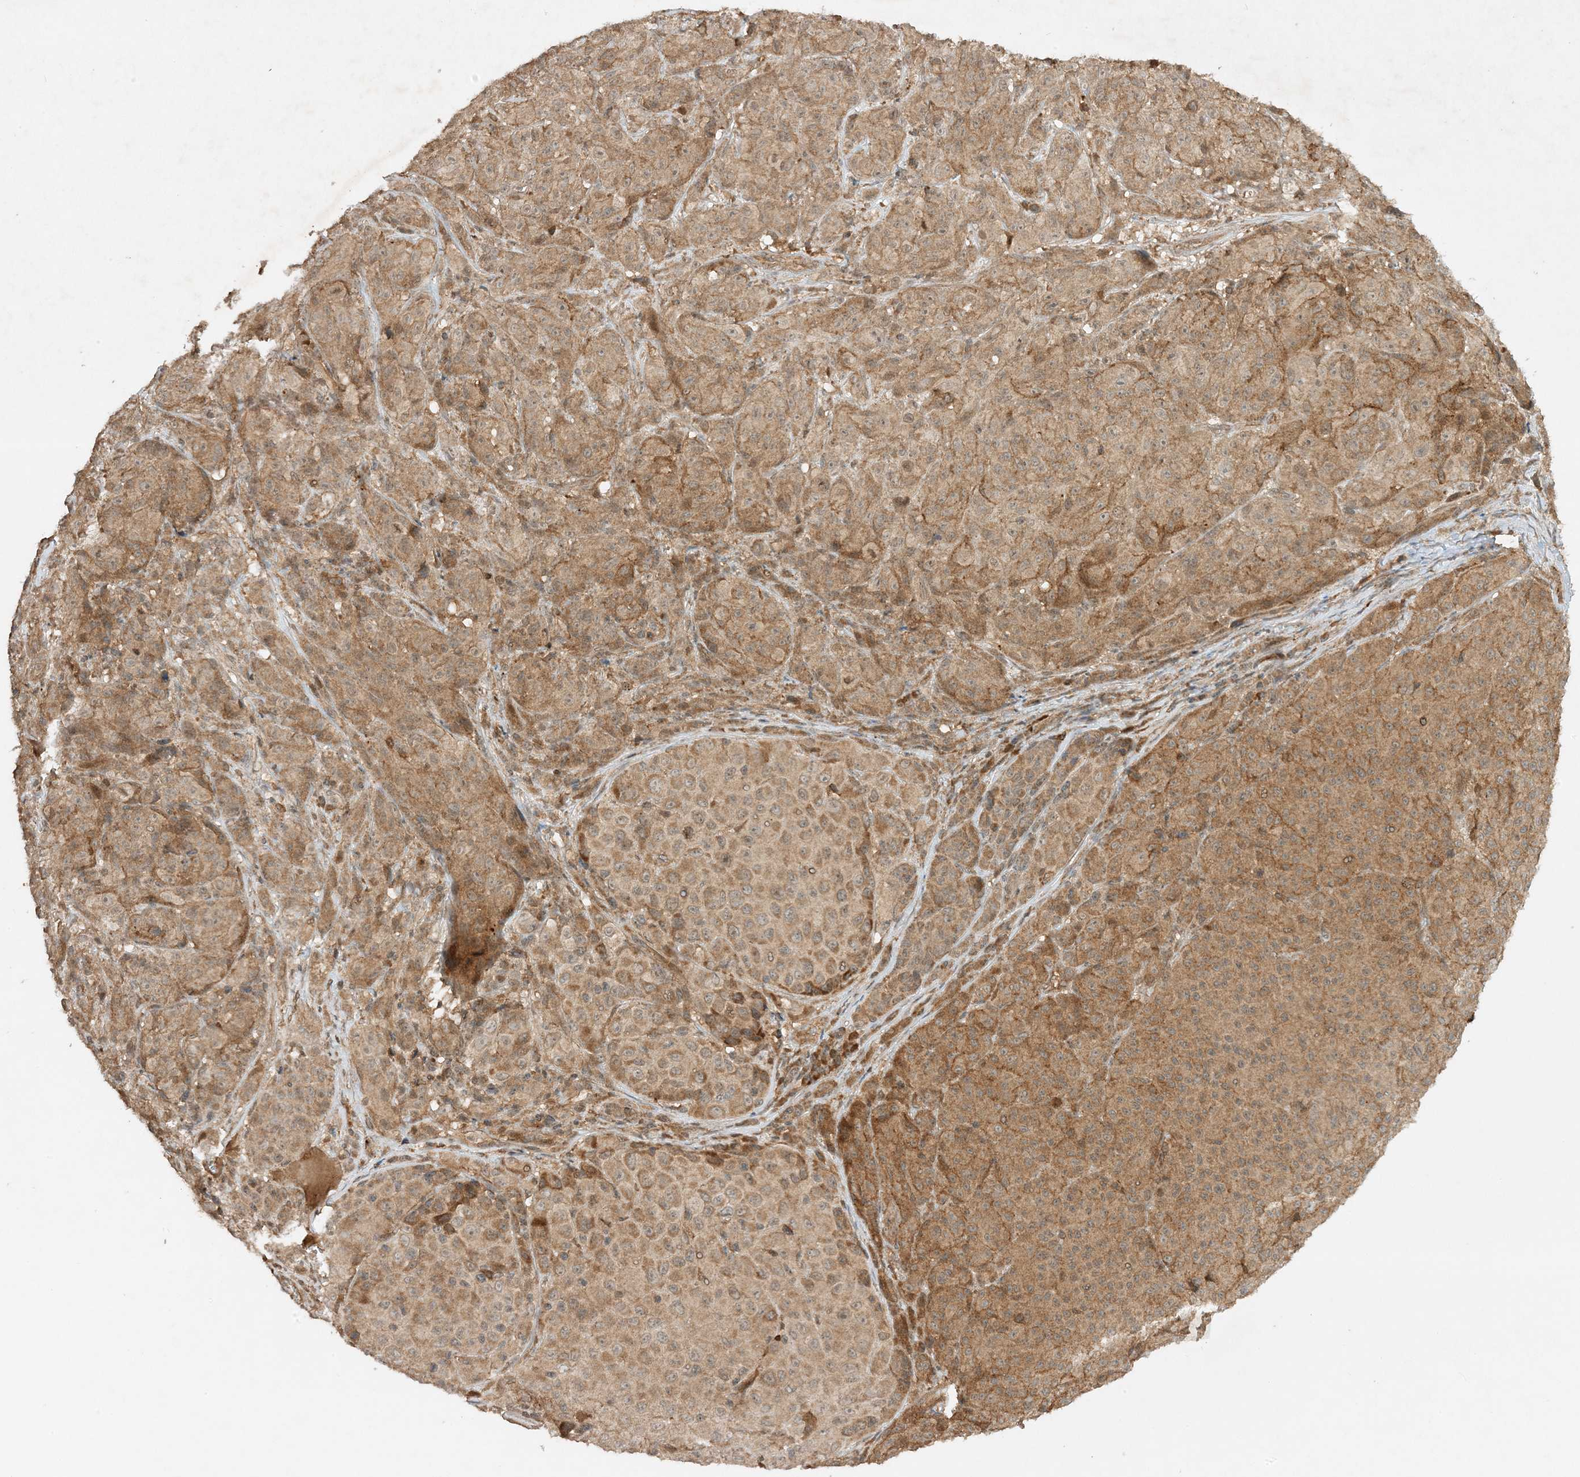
{"staining": {"intensity": "moderate", "quantity": ">75%", "location": "cytoplasmic/membranous"}, "tissue": "melanoma", "cell_type": "Tumor cells", "image_type": "cancer", "snomed": [{"axis": "morphology", "description": "Malignant melanoma, NOS"}, {"axis": "topography", "description": "Skin"}], "caption": "About >75% of tumor cells in melanoma demonstrate moderate cytoplasmic/membranous protein staining as visualized by brown immunohistochemical staining.", "gene": "XRN1", "patient": {"sex": "male", "age": 73}}